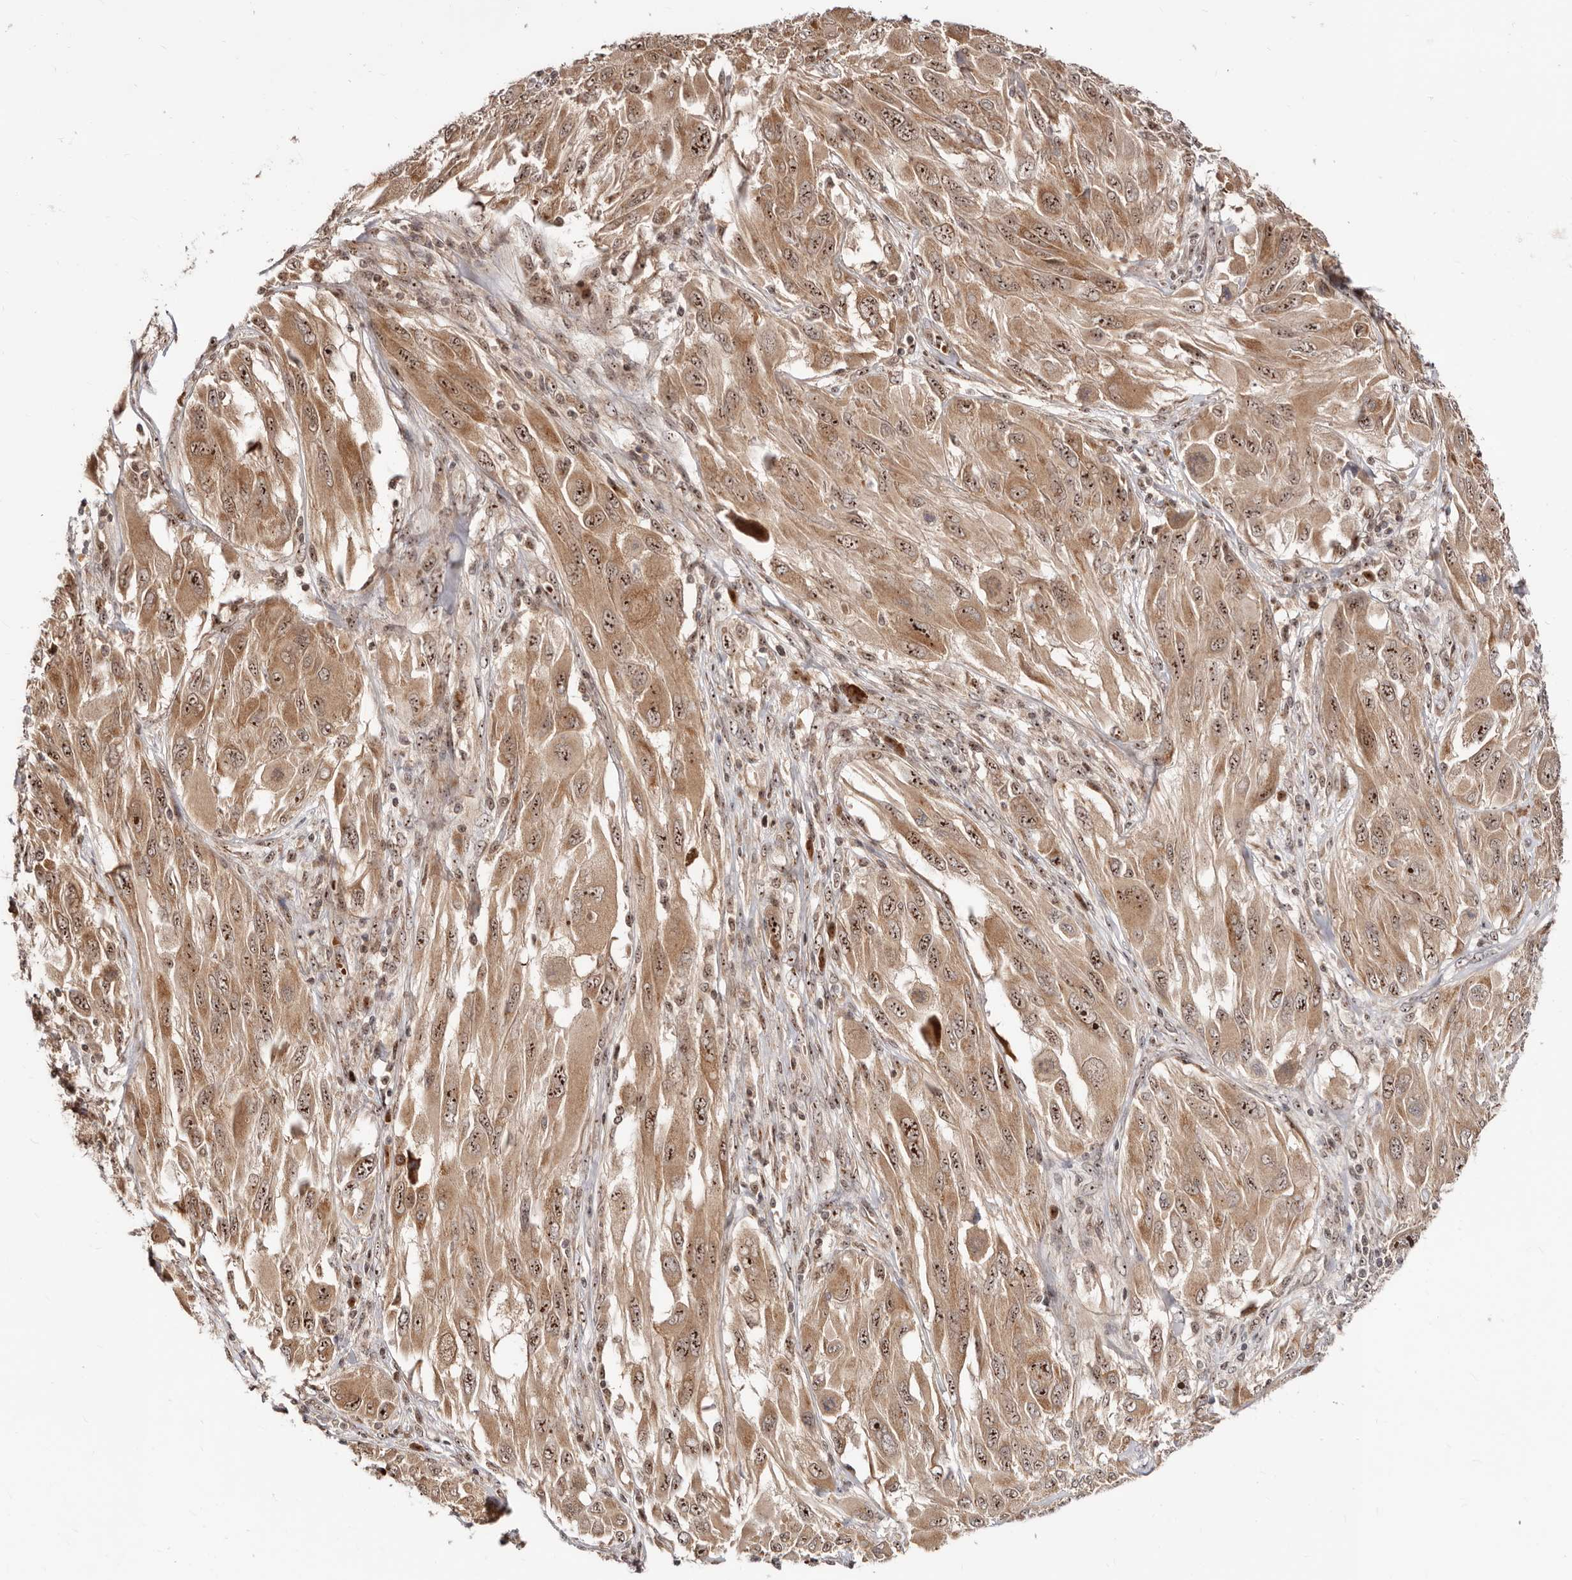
{"staining": {"intensity": "moderate", "quantity": ">75%", "location": "cytoplasmic/membranous,nuclear"}, "tissue": "melanoma", "cell_type": "Tumor cells", "image_type": "cancer", "snomed": [{"axis": "morphology", "description": "Malignant melanoma, NOS"}, {"axis": "topography", "description": "Skin"}], "caption": "Protein analysis of melanoma tissue demonstrates moderate cytoplasmic/membranous and nuclear expression in approximately >75% of tumor cells.", "gene": "APOL6", "patient": {"sex": "female", "age": 91}}